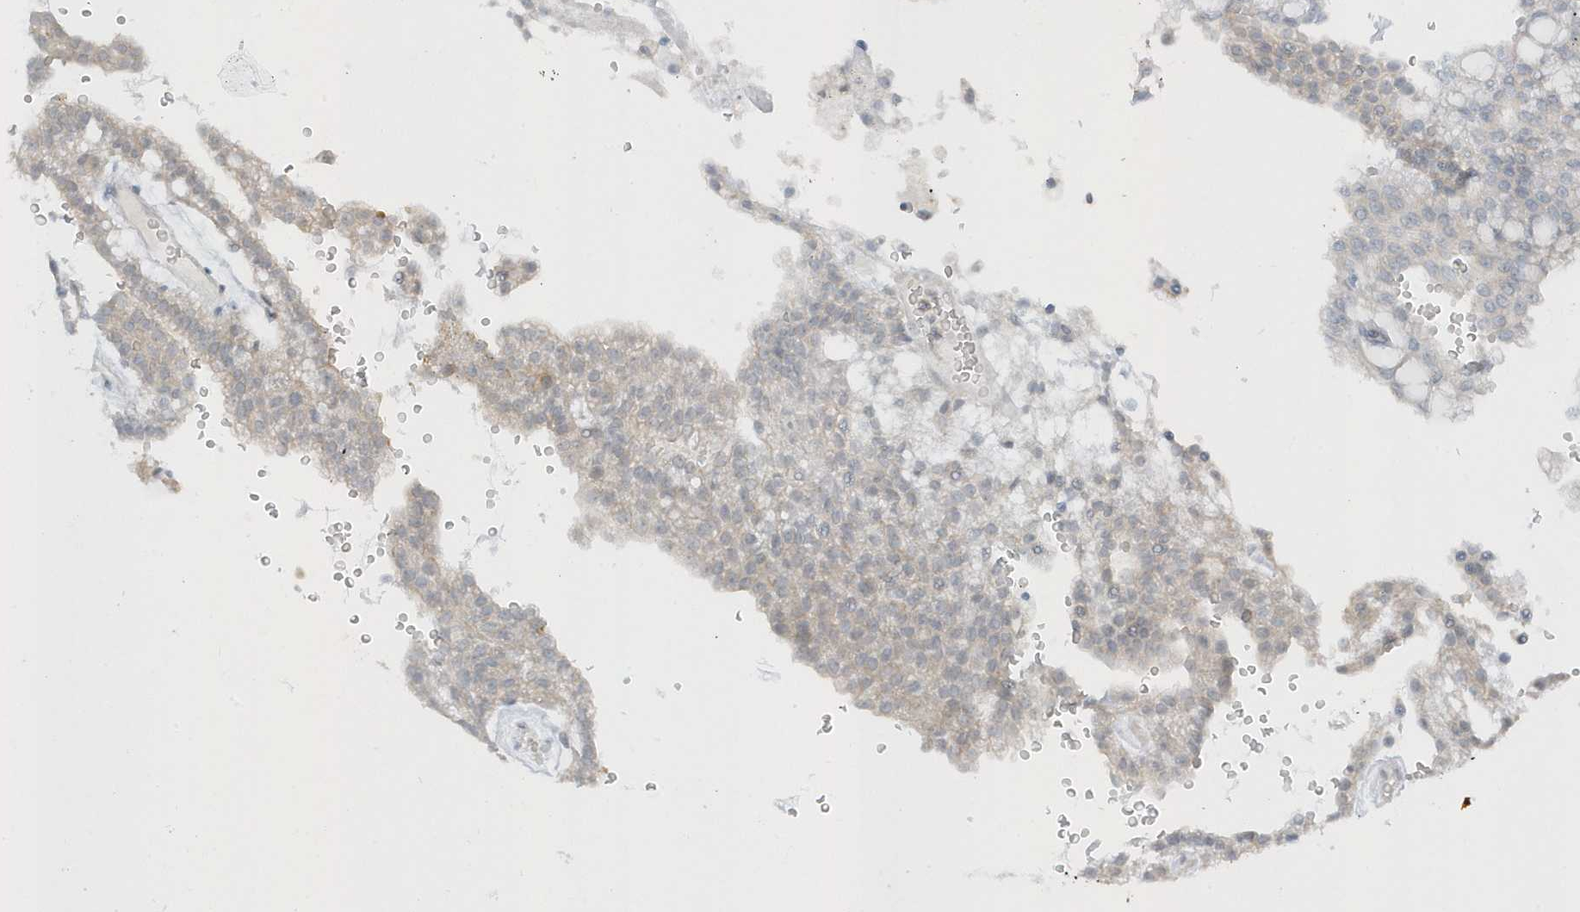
{"staining": {"intensity": "negative", "quantity": "none", "location": "none"}, "tissue": "renal cancer", "cell_type": "Tumor cells", "image_type": "cancer", "snomed": [{"axis": "morphology", "description": "Adenocarcinoma, NOS"}, {"axis": "topography", "description": "Kidney"}], "caption": "This is an IHC micrograph of human renal cancer. There is no positivity in tumor cells.", "gene": "PARD3B", "patient": {"sex": "male", "age": 63}}